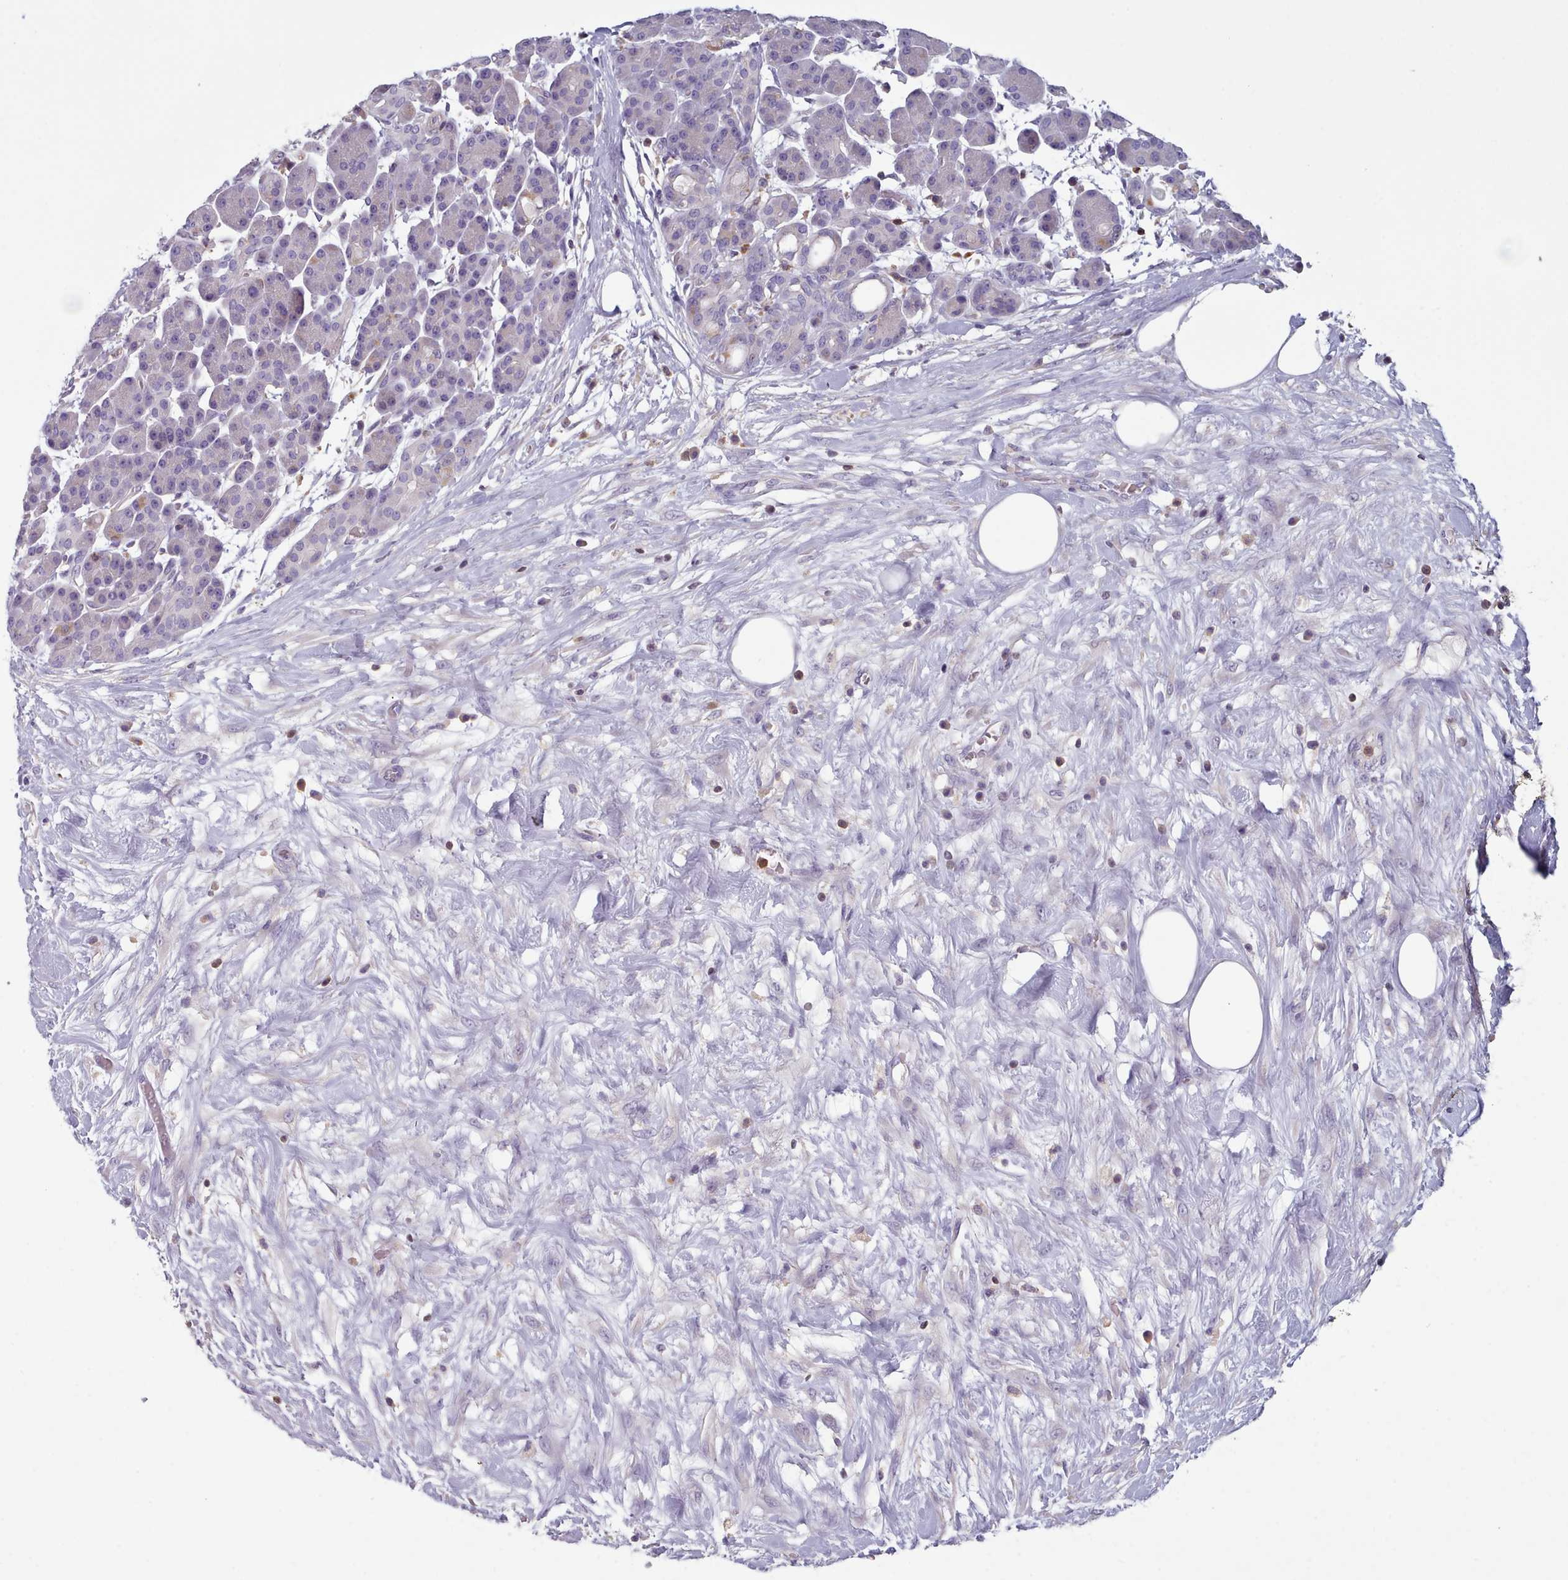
{"staining": {"intensity": "weak", "quantity": "<25%", "location": "cytoplasmic/membranous"}, "tissue": "pancreas", "cell_type": "Exocrine glandular cells", "image_type": "normal", "snomed": [{"axis": "morphology", "description": "Normal tissue, NOS"}, {"axis": "topography", "description": "Pancreas"}], "caption": "The micrograph displays no staining of exocrine glandular cells in normal pancreas. The staining is performed using DAB (3,3'-diaminobenzidine) brown chromogen with nuclei counter-stained in using hematoxylin.", "gene": "RAC1", "patient": {"sex": "male", "age": 63}}